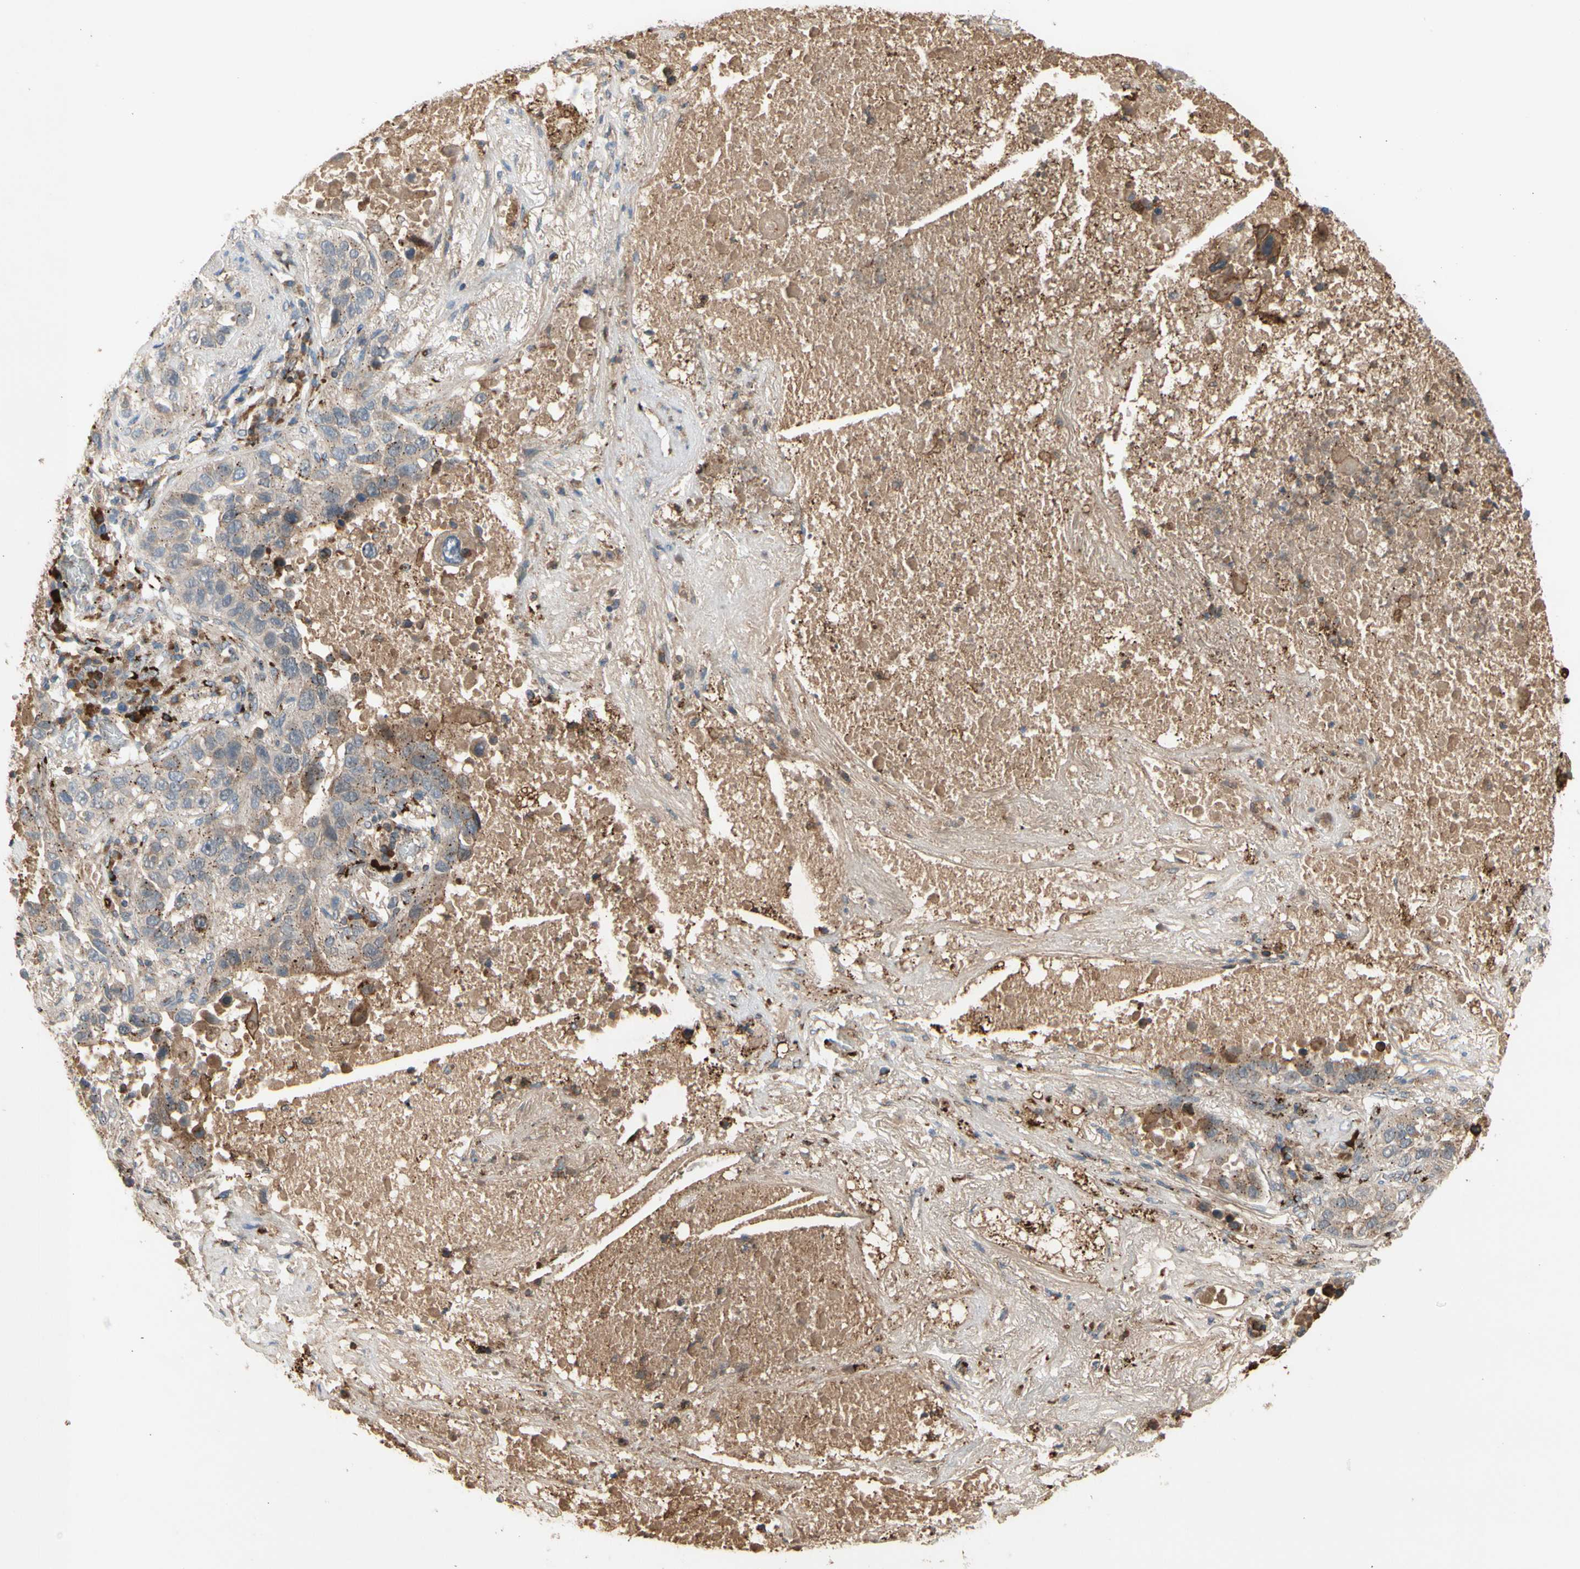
{"staining": {"intensity": "moderate", "quantity": "25%-75%", "location": "cytoplasmic/membranous"}, "tissue": "lung cancer", "cell_type": "Tumor cells", "image_type": "cancer", "snomed": [{"axis": "morphology", "description": "Squamous cell carcinoma, NOS"}, {"axis": "topography", "description": "Lung"}], "caption": "Lung cancer (squamous cell carcinoma) tissue exhibits moderate cytoplasmic/membranous staining in about 25%-75% of tumor cells", "gene": "GALNT5", "patient": {"sex": "male", "age": 57}}